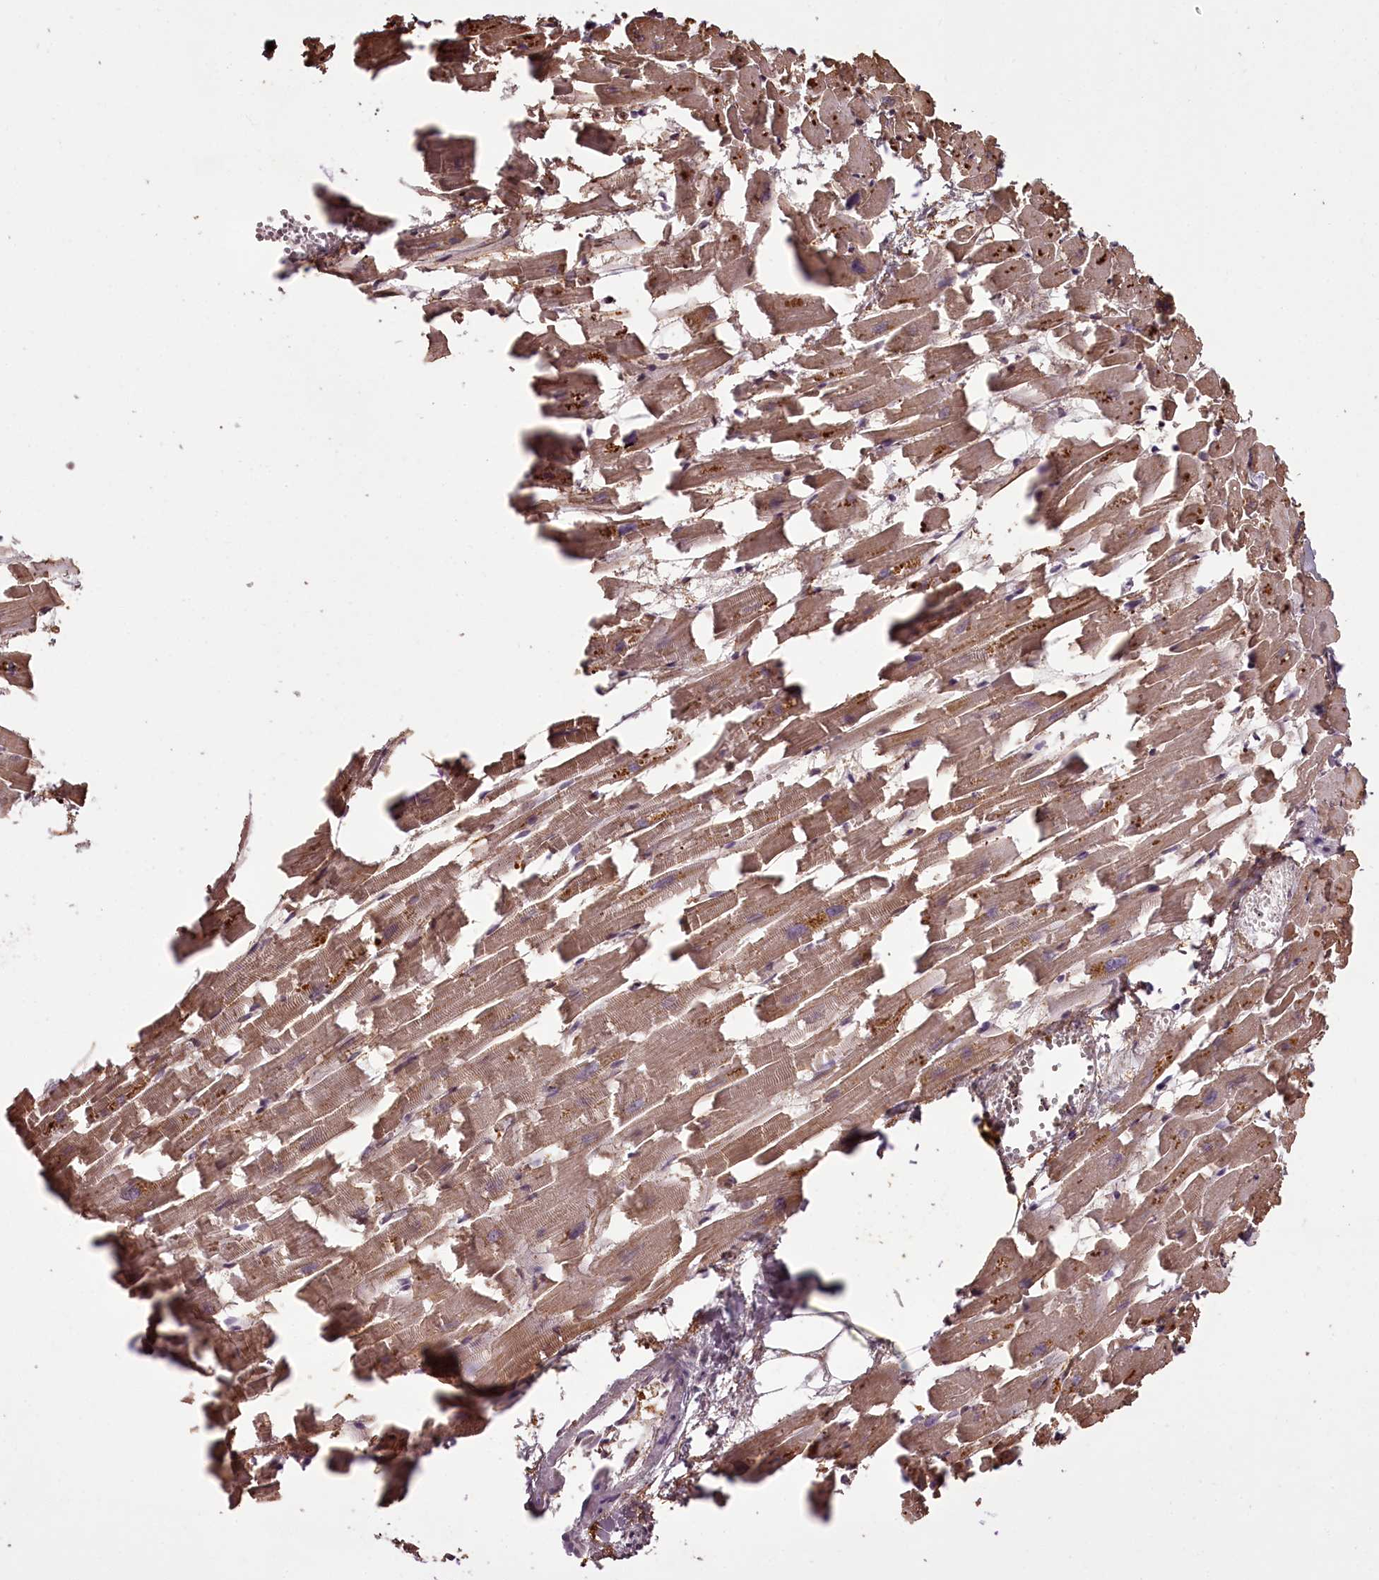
{"staining": {"intensity": "moderate", "quantity": ">75%", "location": "cytoplasmic/membranous"}, "tissue": "heart muscle", "cell_type": "Cardiomyocytes", "image_type": "normal", "snomed": [{"axis": "morphology", "description": "Normal tissue, NOS"}, {"axis": "topography", "description": "Heart"}], "caption": "Protein expression analysis of unremarkable heart muscle demonstrates moderate cytoplasmic/membranous expression in approximately >75% of cardiomyocytes. (brown staining indicates protein expression, while blue staining denotes nuclei).", "gene": "NPRL2", "patient": {"sex": "female", "age": 64}}